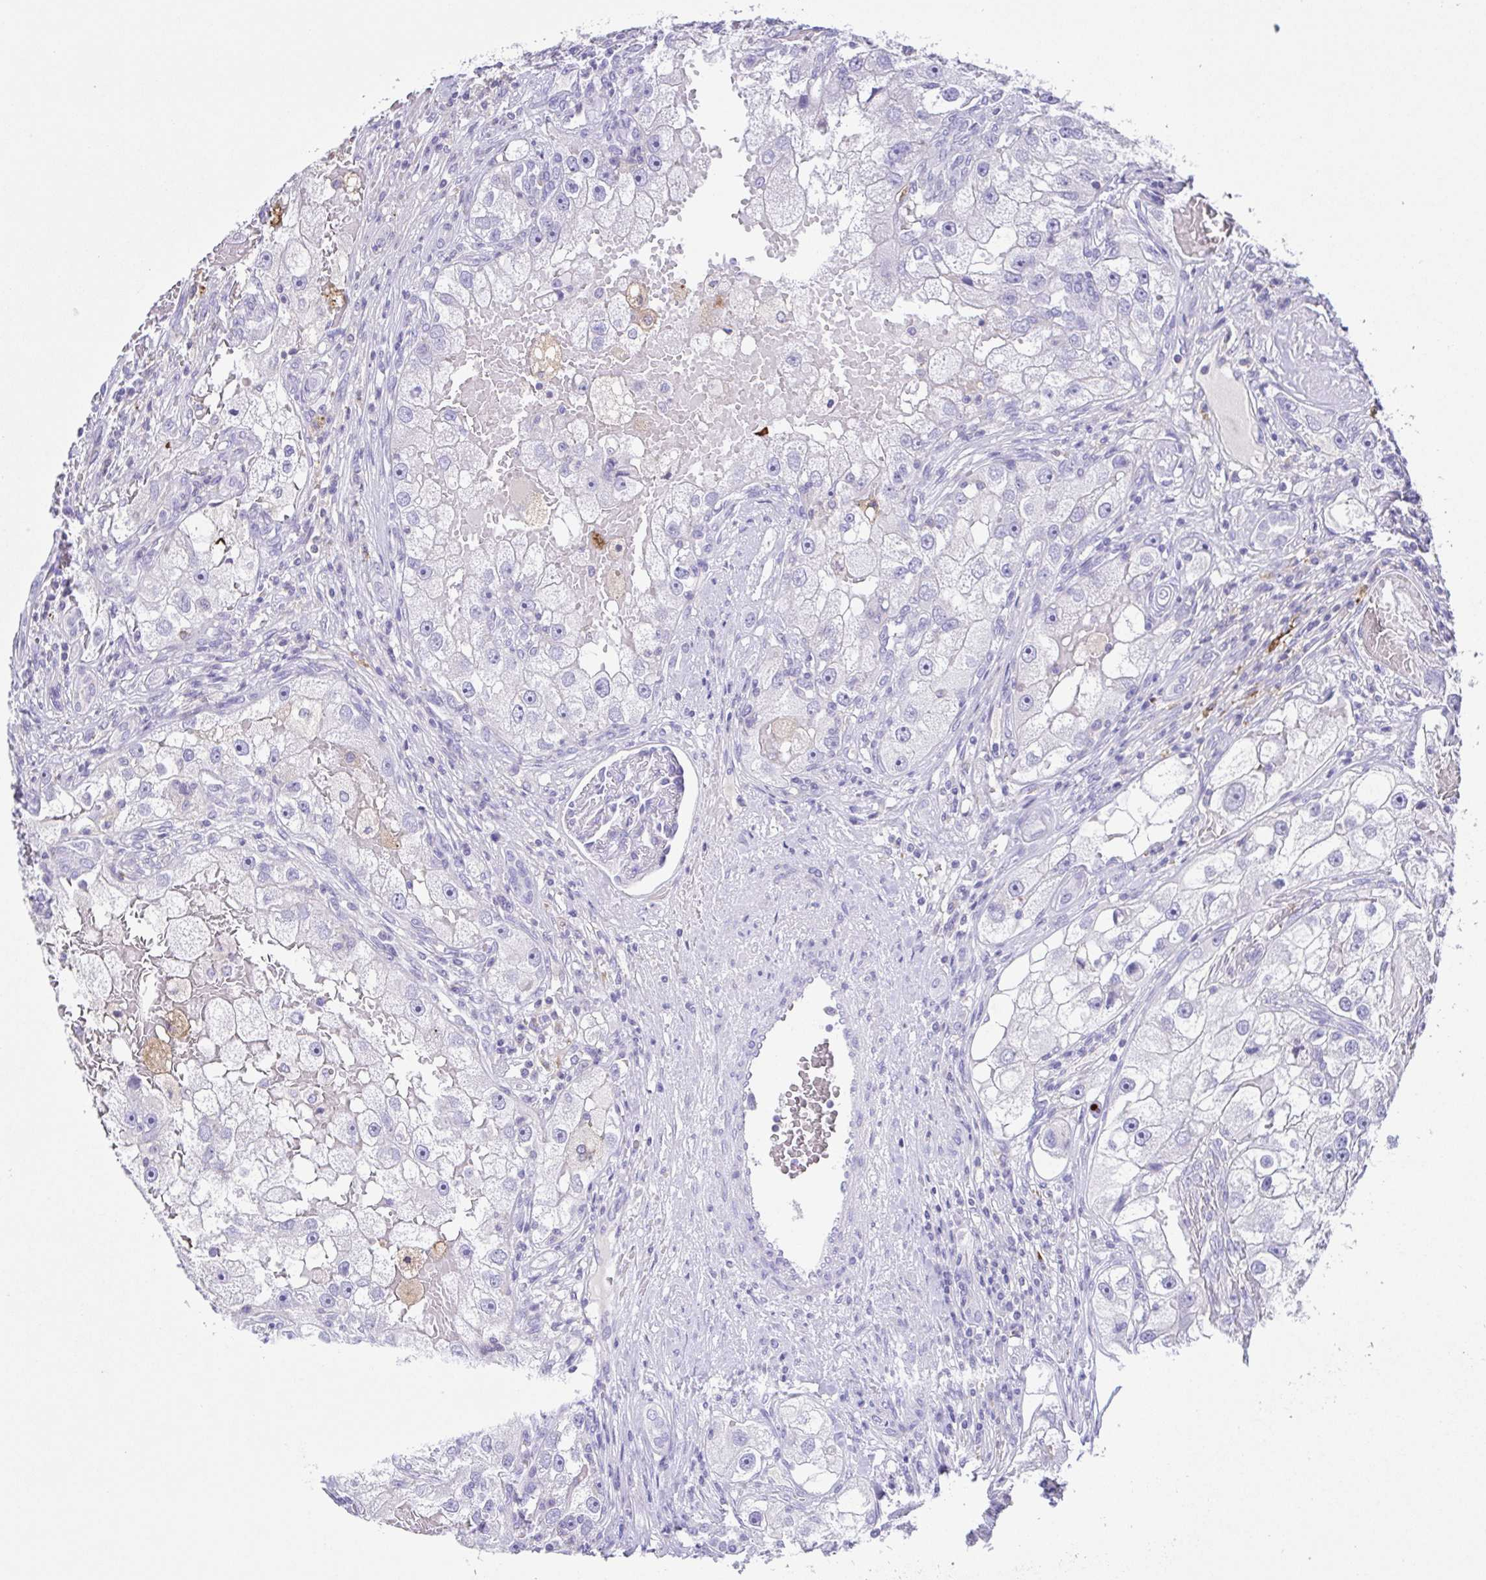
{"staining": {"intensity": "negative", "quantity": "none", "location": "none"}, "tissue": "renal cancer", "cell_type": "Tumor cells", "image_type": "cancer", "snomed": [{"axis": "morphology", "description": "Adenocarcinoma, NOS"}, {"axis": "topography", "description": "Kidney"}], "caption": "A micrograph of human adenocarcinoma (renal) is negative for staining in tumor cells. (DAB (3,3'-diaminobenzidine) immunohistochemistry, high magnification).", "gene": "ARPP21", "patient": {"sex": "male", "age": 63}}